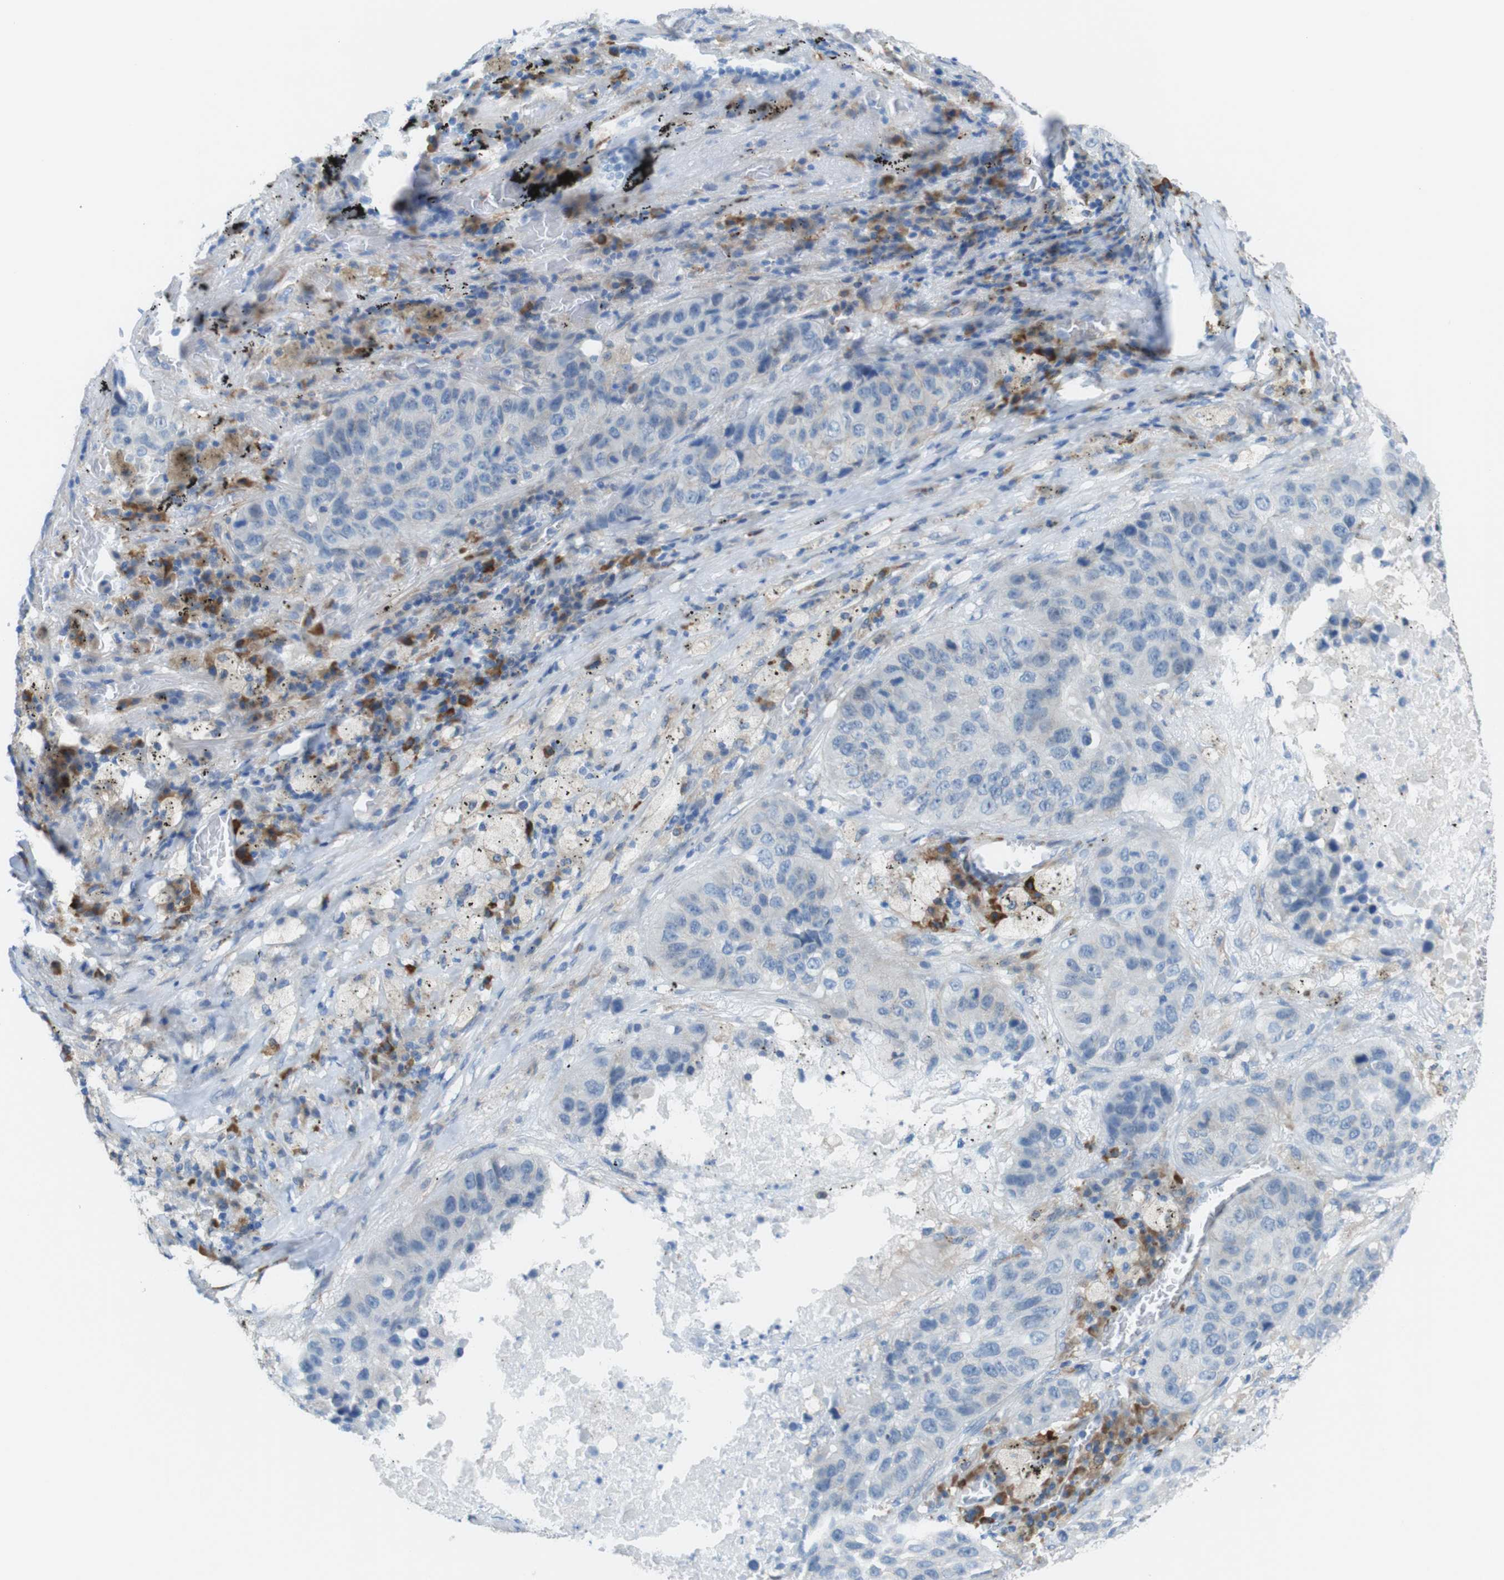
{"staining": {"intensity": "negative", "quantity": "none", "location": "none"}, "tissue": "lung cancer", "cell_type": "Tumor cells", "image_type": "cancer", "snomed": [{"axis": "morphology", "description": "Squamous cell carcinoma, NOS"}, {"axis": "topography", "description": "Lung"}], "caption": "DAB (3,3'-diaminobenzidine) immunohistochemical staining of human lung cancer (squamous cell carcinoma) exhibits no significant staining in tumor cells.", "gene": "CLMN", "patient": {"sex": "male", "age": 57}}